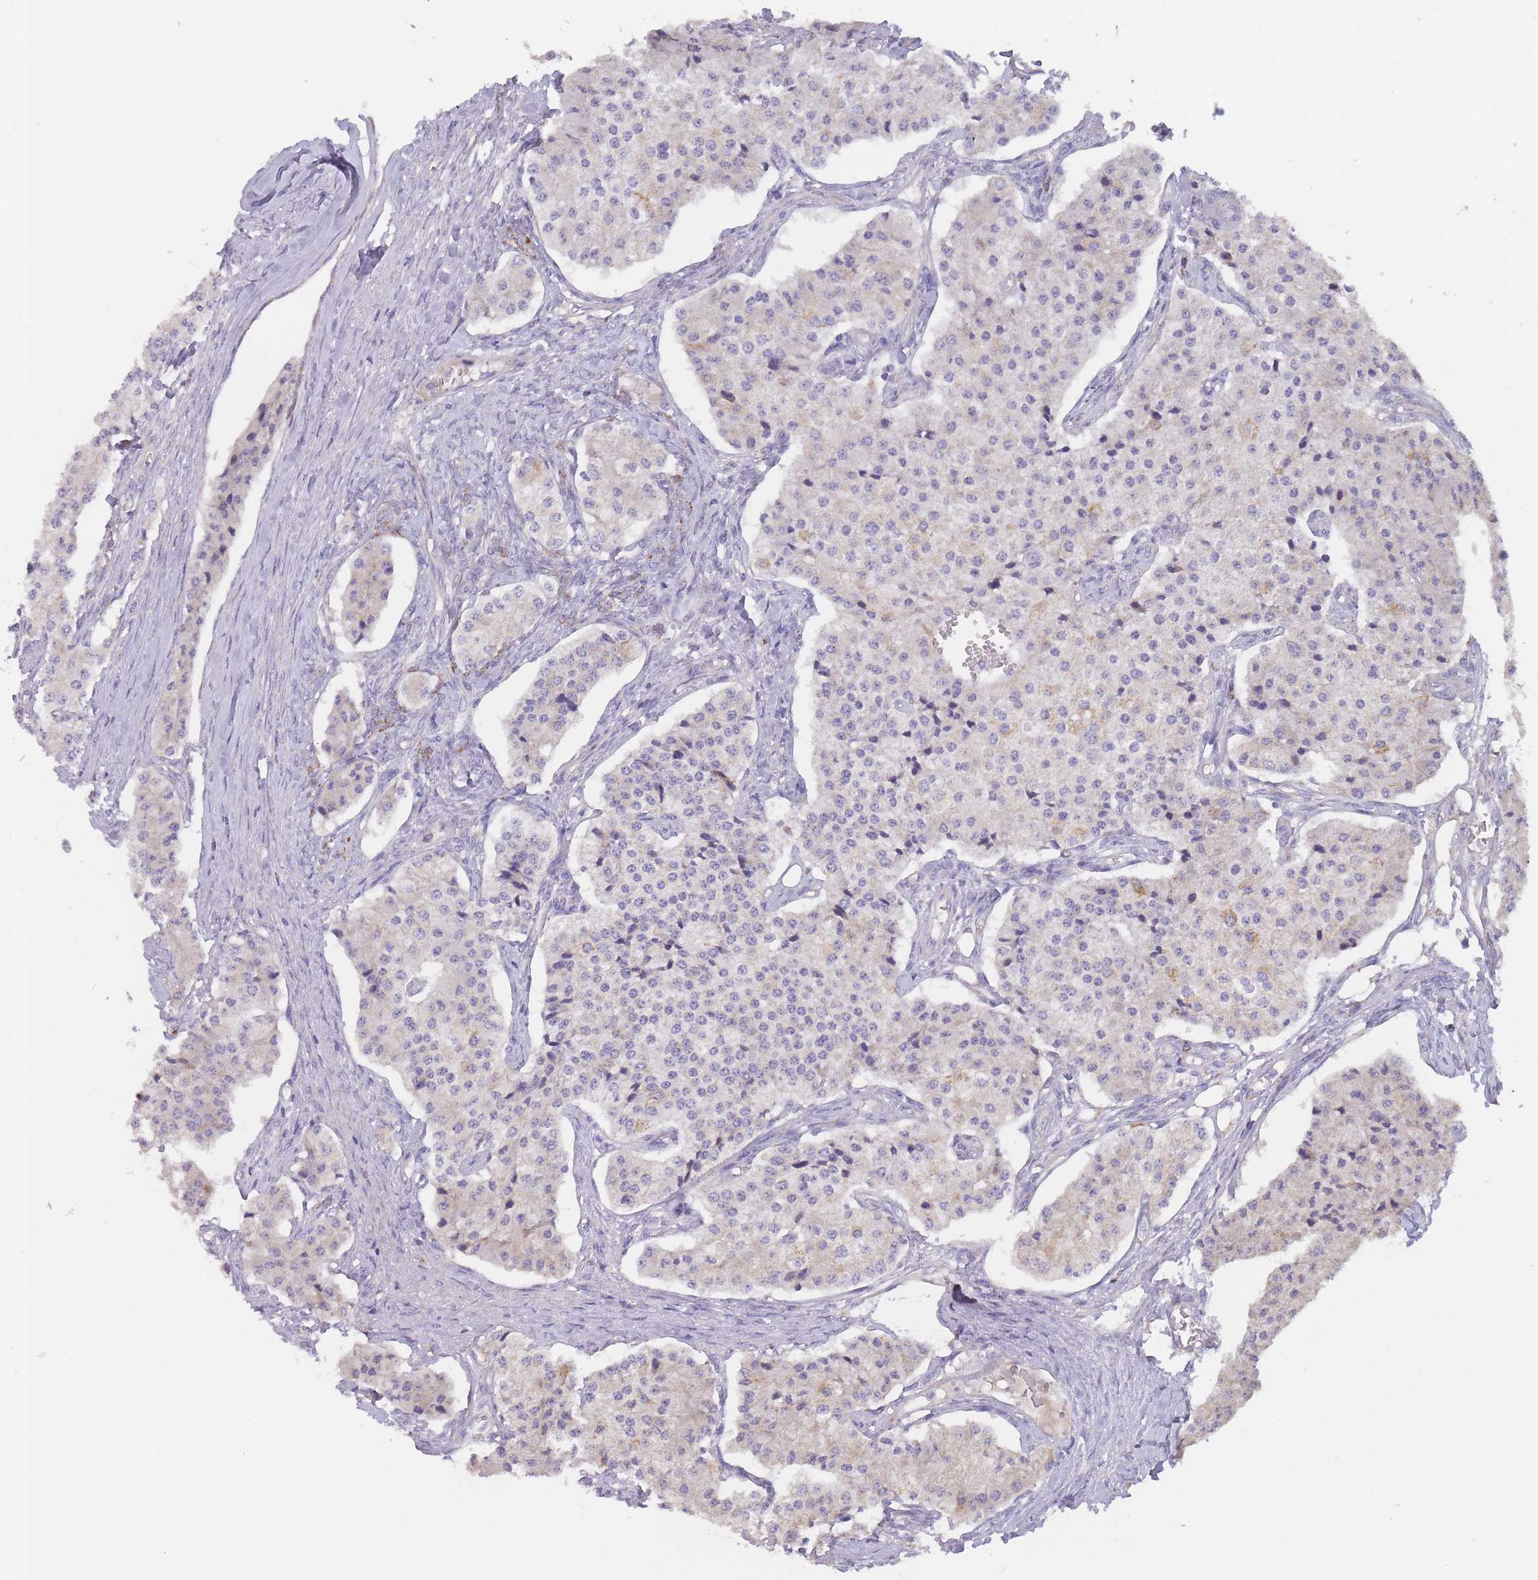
{"staining": {"intensity": "negative", "quantity": "none", "location": "none"}, "tissue": "carcinoid", "cell_type": "Tumor cells", "image_type": "cancer", "snomed": [{"axis": "morphology", "description": "Carcinoid, malignant, NOS"}, {"axis": "topography", "description": "Colon"}], "caption": "Immunohistochemistry (IHC) photomicrograph of neoplastic tissue: human malignant carcinoid stained with DAB reveals no significant protein expression in tumor cells.", "gene": "SLC25A42", "patient": {"sex": "female", "age": 52}}